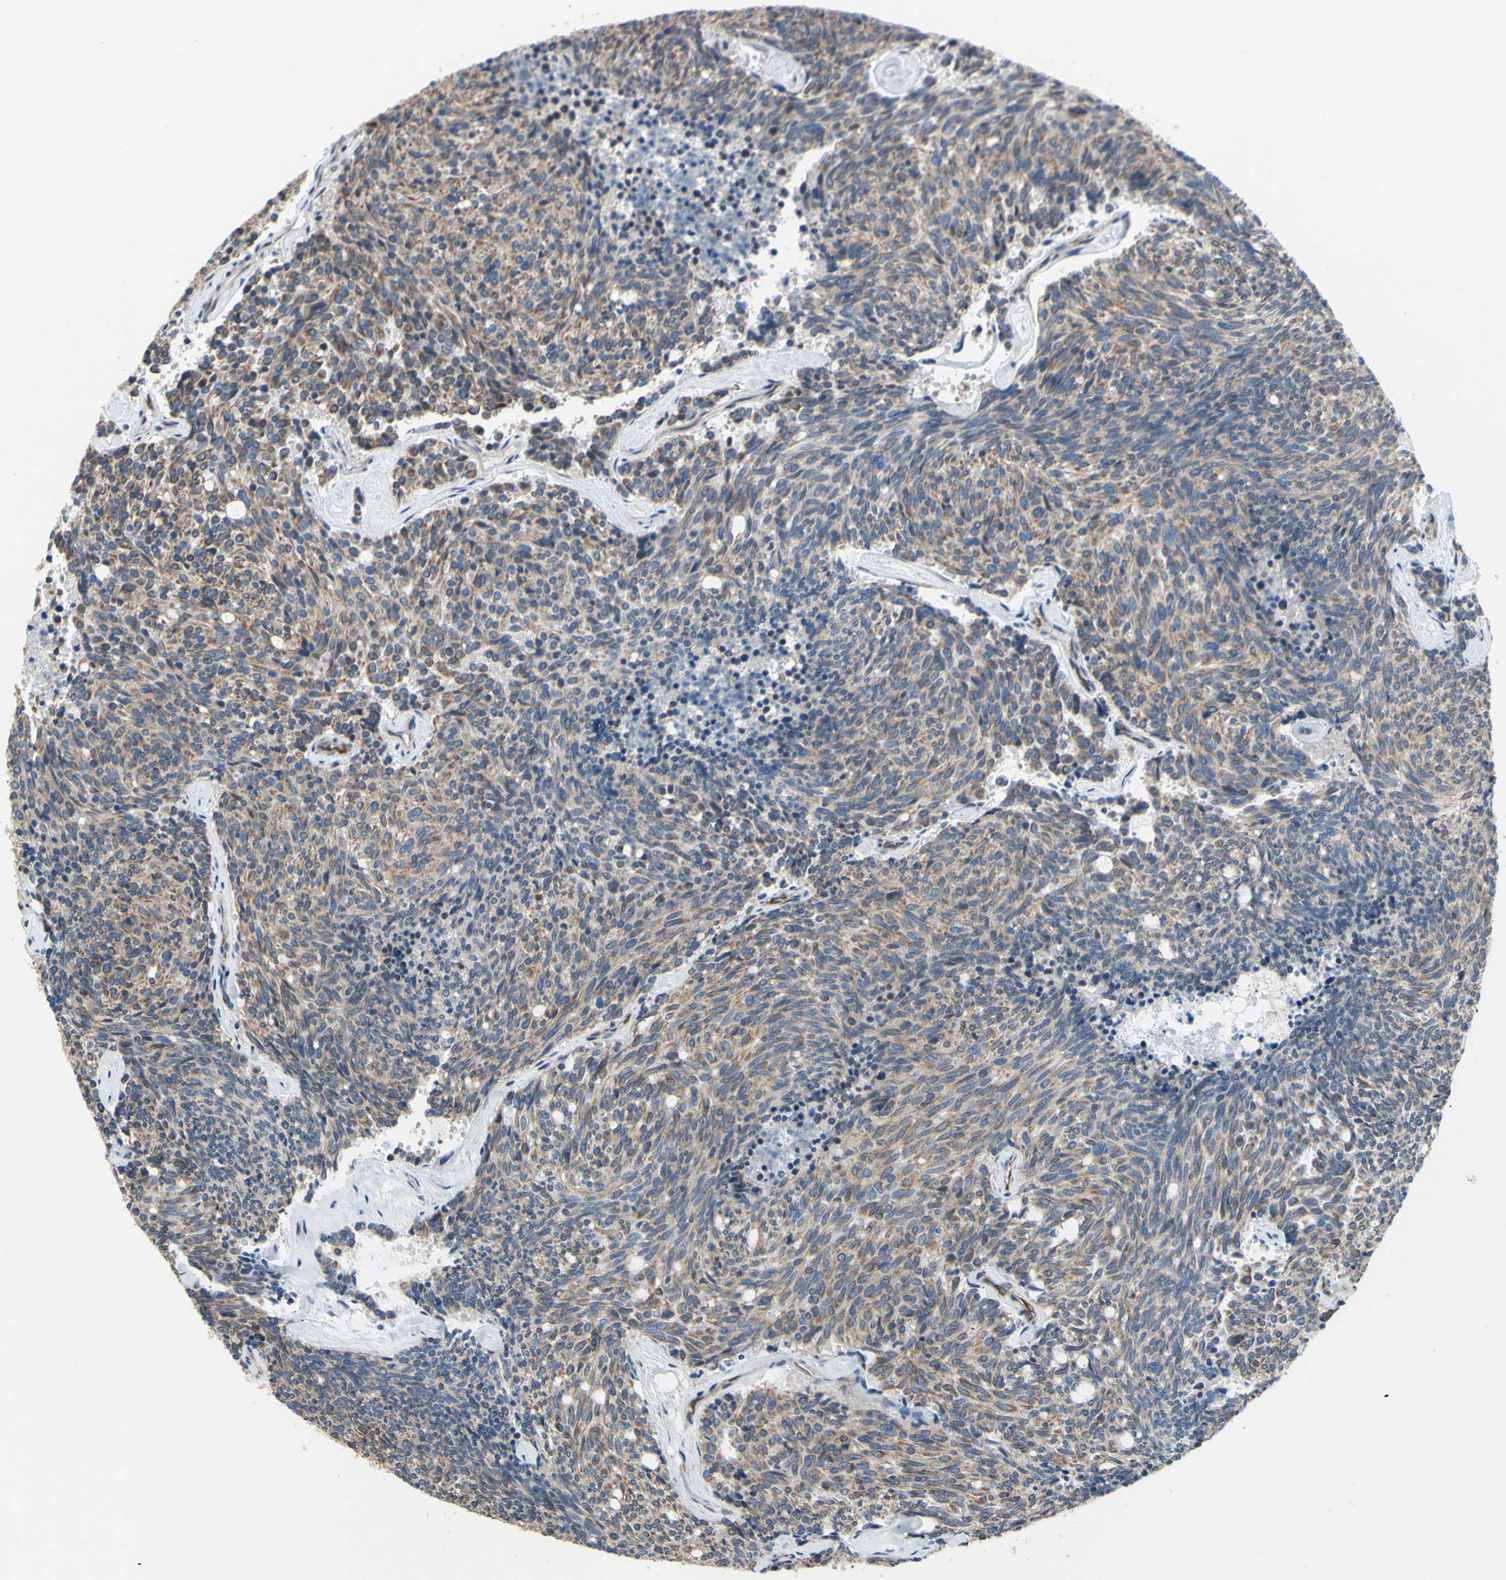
{"staining": {"intensity": "moderate", "quantity": ">75%", "location": "cytoplasmic/membranous"}, "tissue": "carcinoid", "cell_type": "Tumor cells", "image_type": "cancer", "snomed": [{"axis": "morphology", "description": "Carcinoid, malignant, NOS"}, {"axis": "topography", "description": "Pancreas"}], "caption": "Malignant carcinoid tissue demonstrates moderate cytoplasmic/membranous expression in approximately >75% of tumor cells", "gene": "GRAMD2B", "patient": {"sex": "female", "age": 54}}